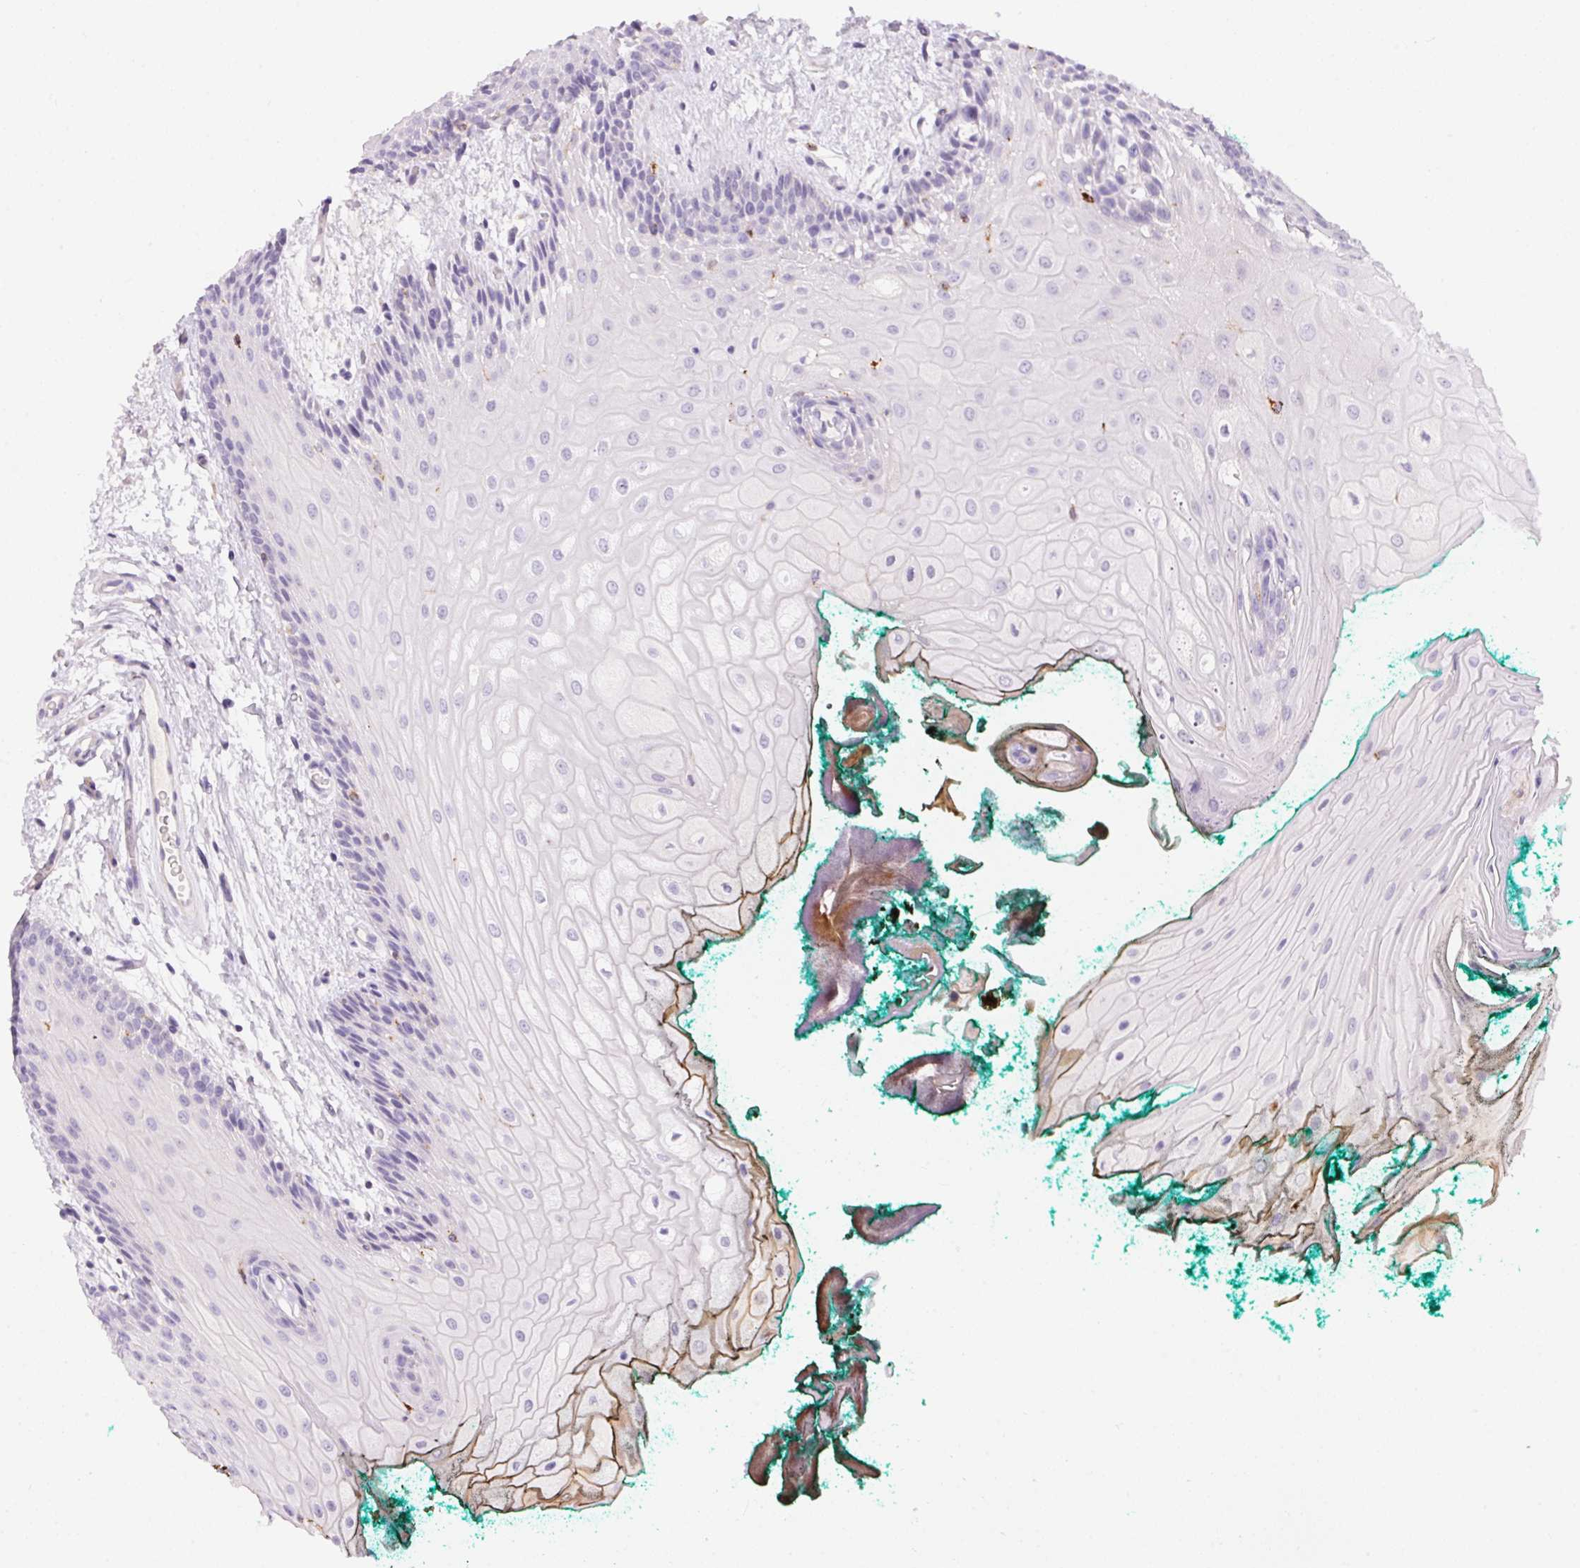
{"staining": {"intensity": "negative", "quantity": "none", "location": "none"}, "tissue": "oral mucosa", "cell_type": "Squamous epithelial cells", "image_type": "normal", "snomed": [{"axis": "morphology", "description": "Normal tissue, NOS"}, {"axis": "topography", "description": "Oral tissue"}], "caption": "DAB immunohistochemical staining of benign oral mucosa exhibits no significant expression in squamous epithelial cells.", "gene": "PNLIPRP3", "patient": {"sex": "female", "age": 68}}